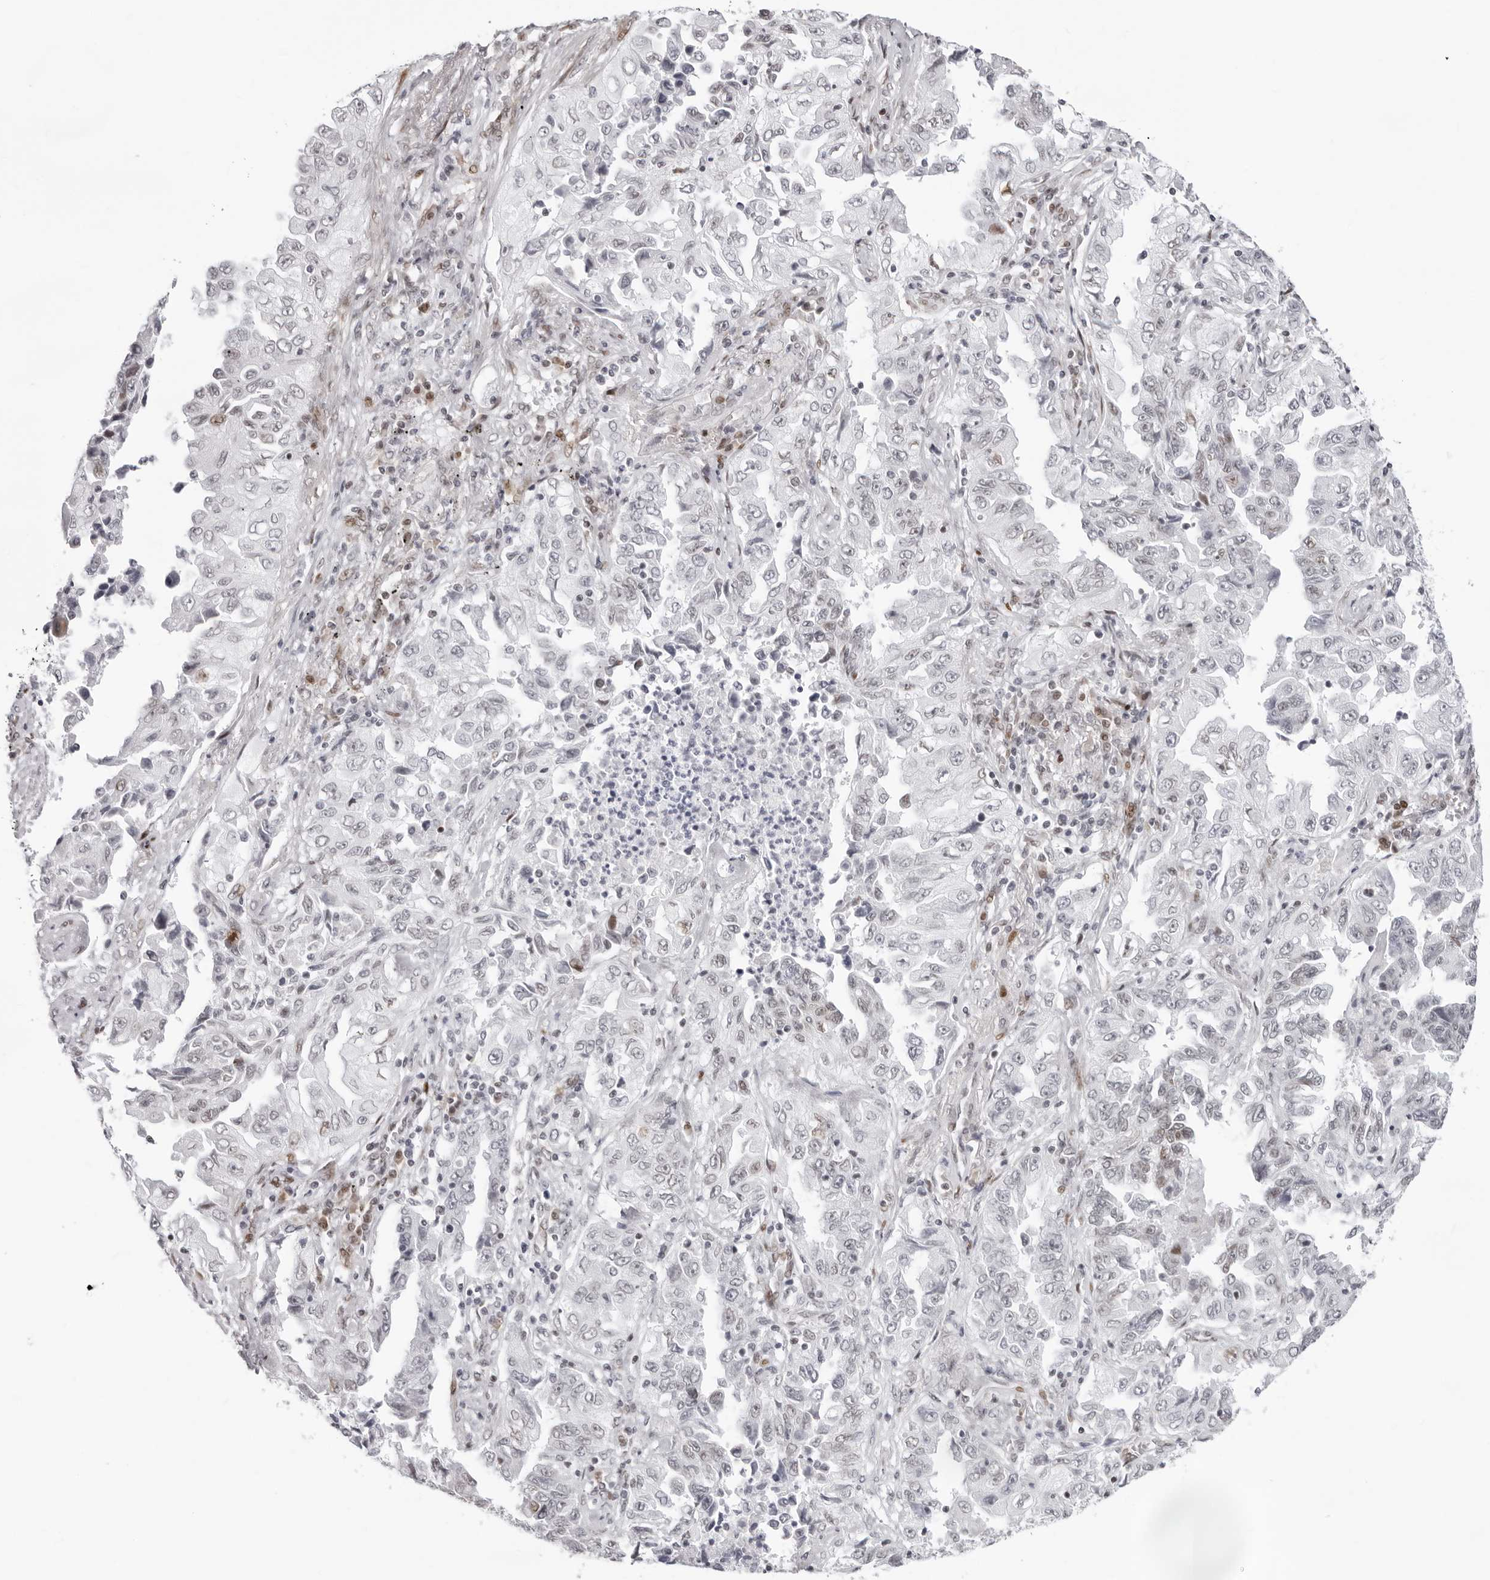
{"staining": {"intensity": "negative", "quantity": "none", "location": "none"}, "tissue": "lung cancer", "cell_type": "Tumor cells", "image_type": "cancer", "snomed": [{"axis": "morphology", "description": "Adenocarcinoma, NOS"}, {"axis": "topography", "description": "Lung"}], "caption": "The image displays no significant expression in tumor cells of lung cancer.", "gene": "NTPCR", "patient": {"sex": "female", "age": 51}}